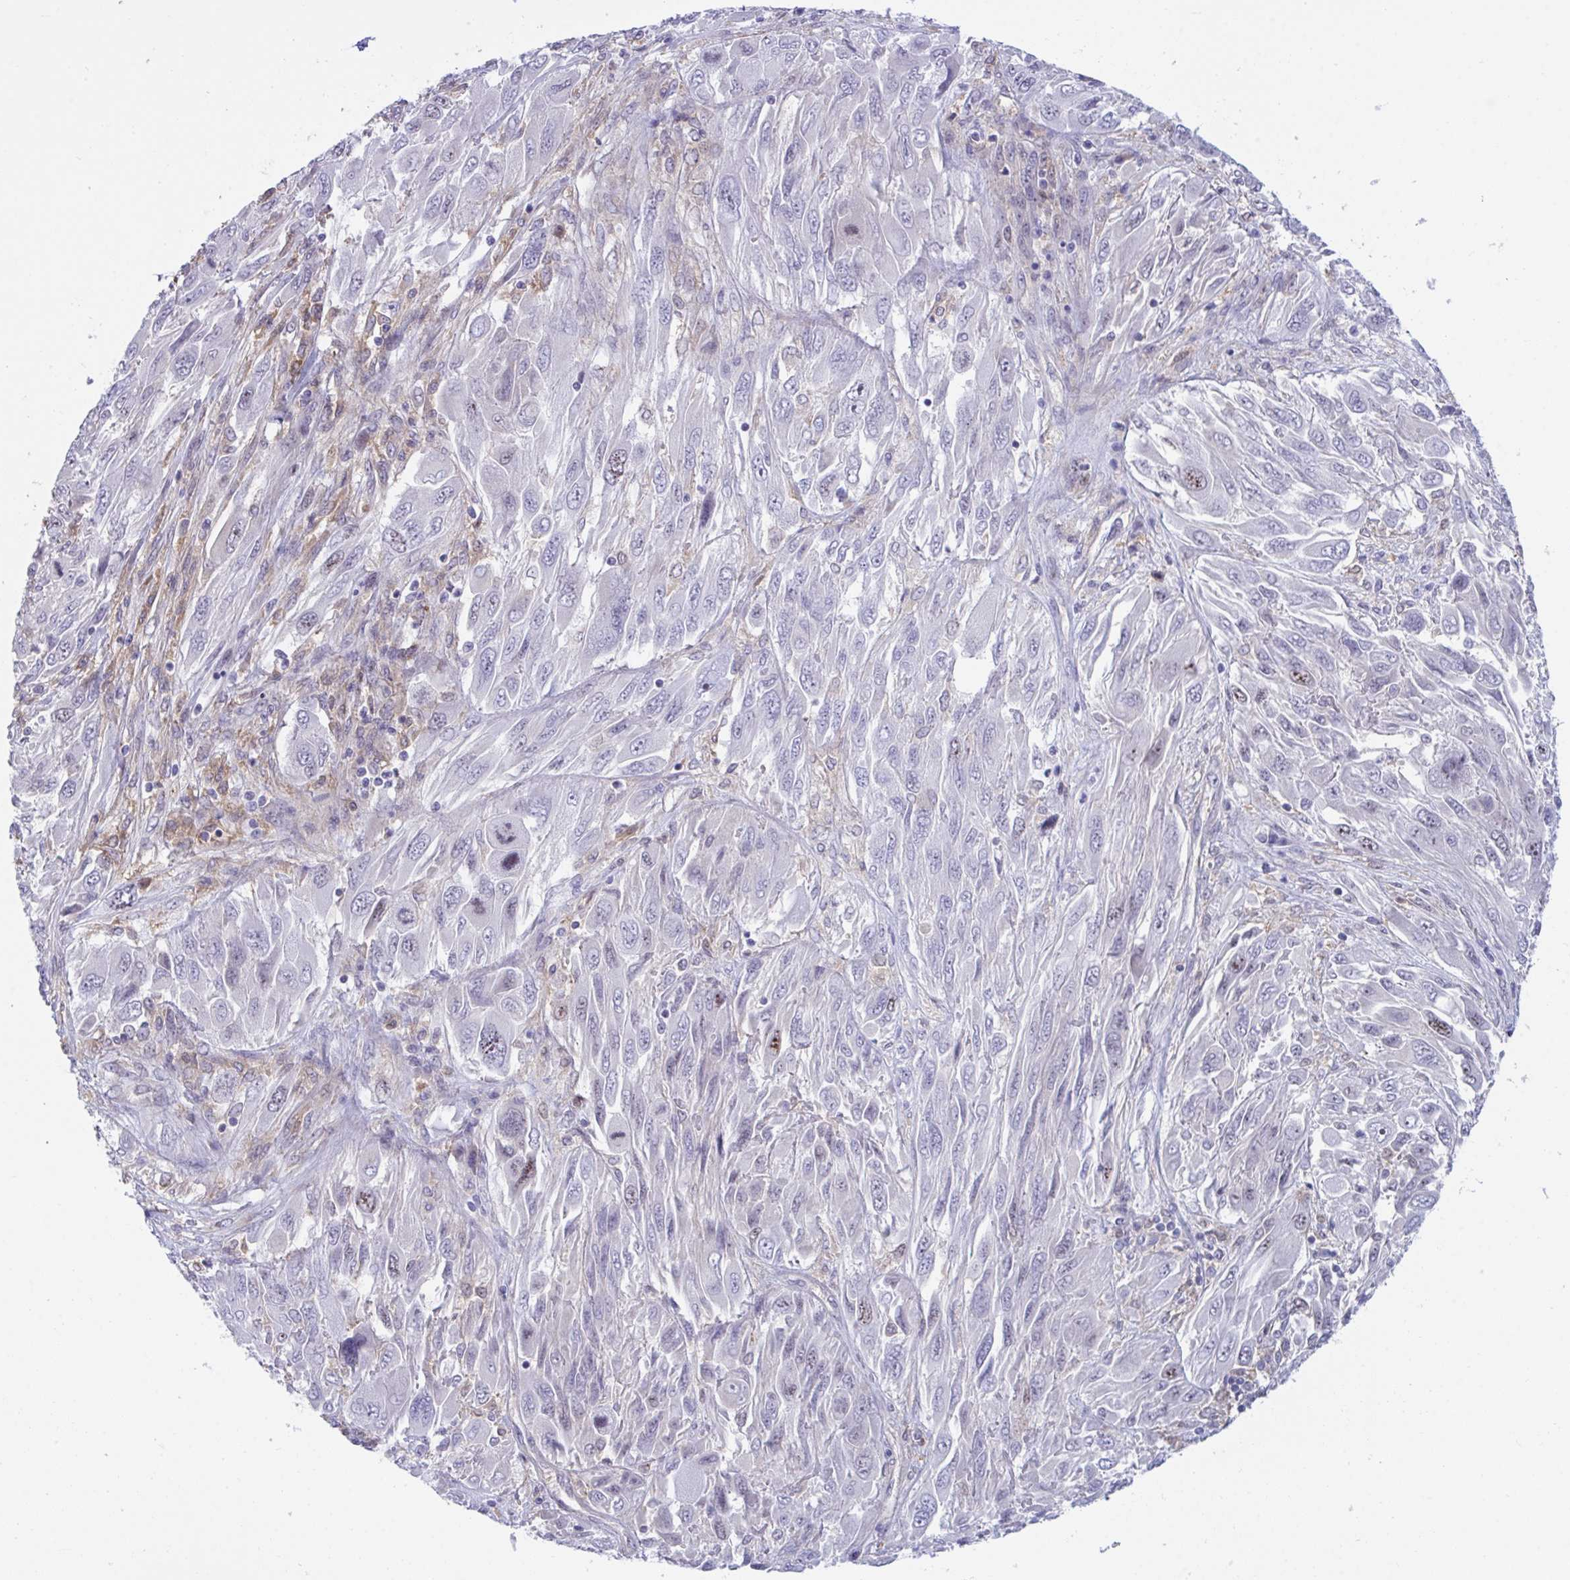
{"staining": {"intensity": "moderate", "quantity": "<25%", "location": "nuclear"}, "tissue": "melanoma", "cell_type": "Tumor cells", "image_type": "cancer", "snomed": [{"axis": "morphology", "description": "Malignant melanoma, NOS"}, {"axis": "topography", "description": "Skin"}], "caption": "The immunohistochemical stain labels moderate nuclear positivity in tumor cells of melanoma tissue.", "gene": "CENPQ", "patient": {"sex": "female", "age": 91}}